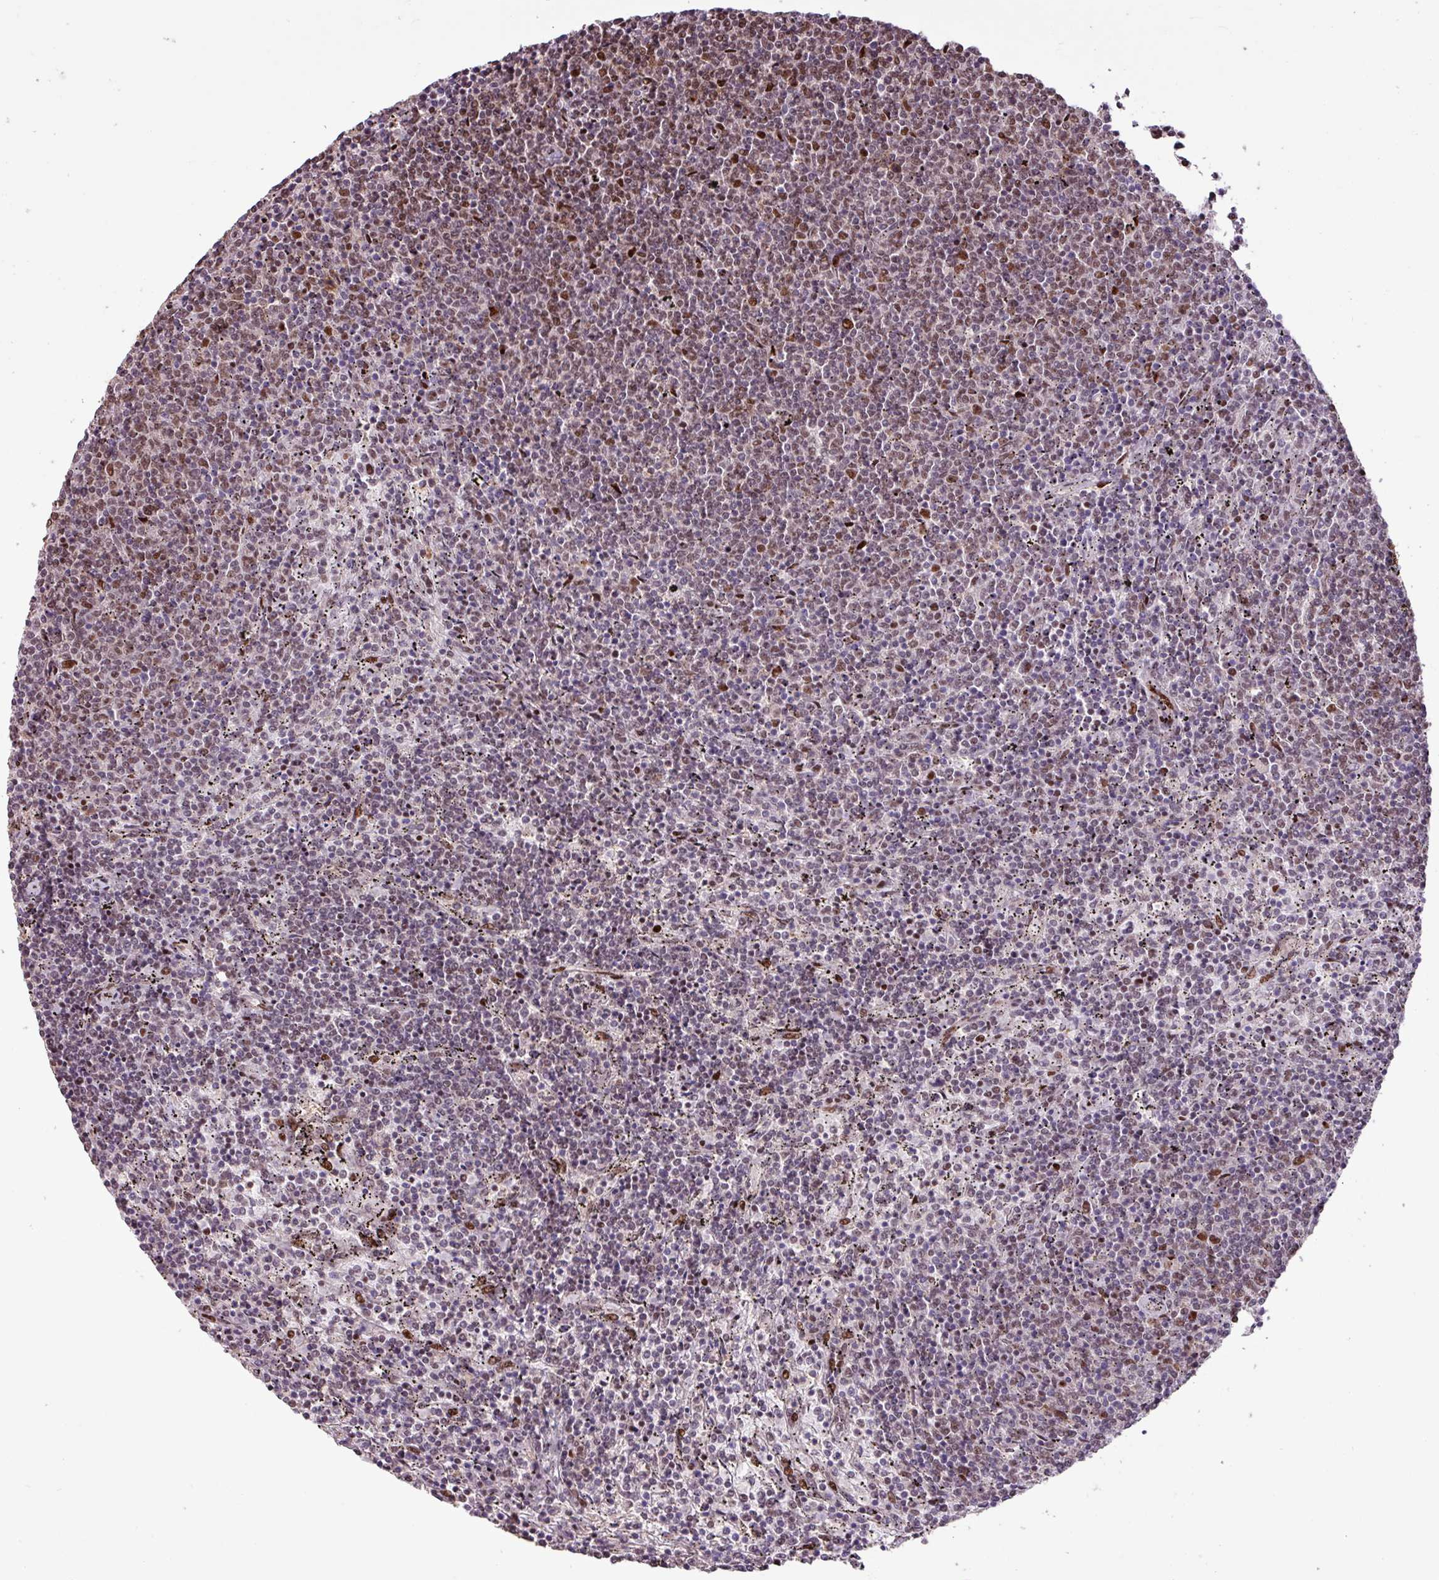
{"staining": {"intensity": "weak", "quantity": "<25%", "location": "nuclear"}, "tissue": "lymphoma", "cell_type": "Tumor cells", "image_type": "cancer", "snomed": [{"axis": "morphology", "description": "Malignant lymphoma, non-Hodgkin's type, Low grade"}, {"axis": "topography", "description": "Spleen"}], "caption": "Human lymphoma stained for a protein using immunohistochemistry exhibits no expression in tumor cells.", "gene": "ZNF709", "patient": {"sex": "female", "age": 50}}